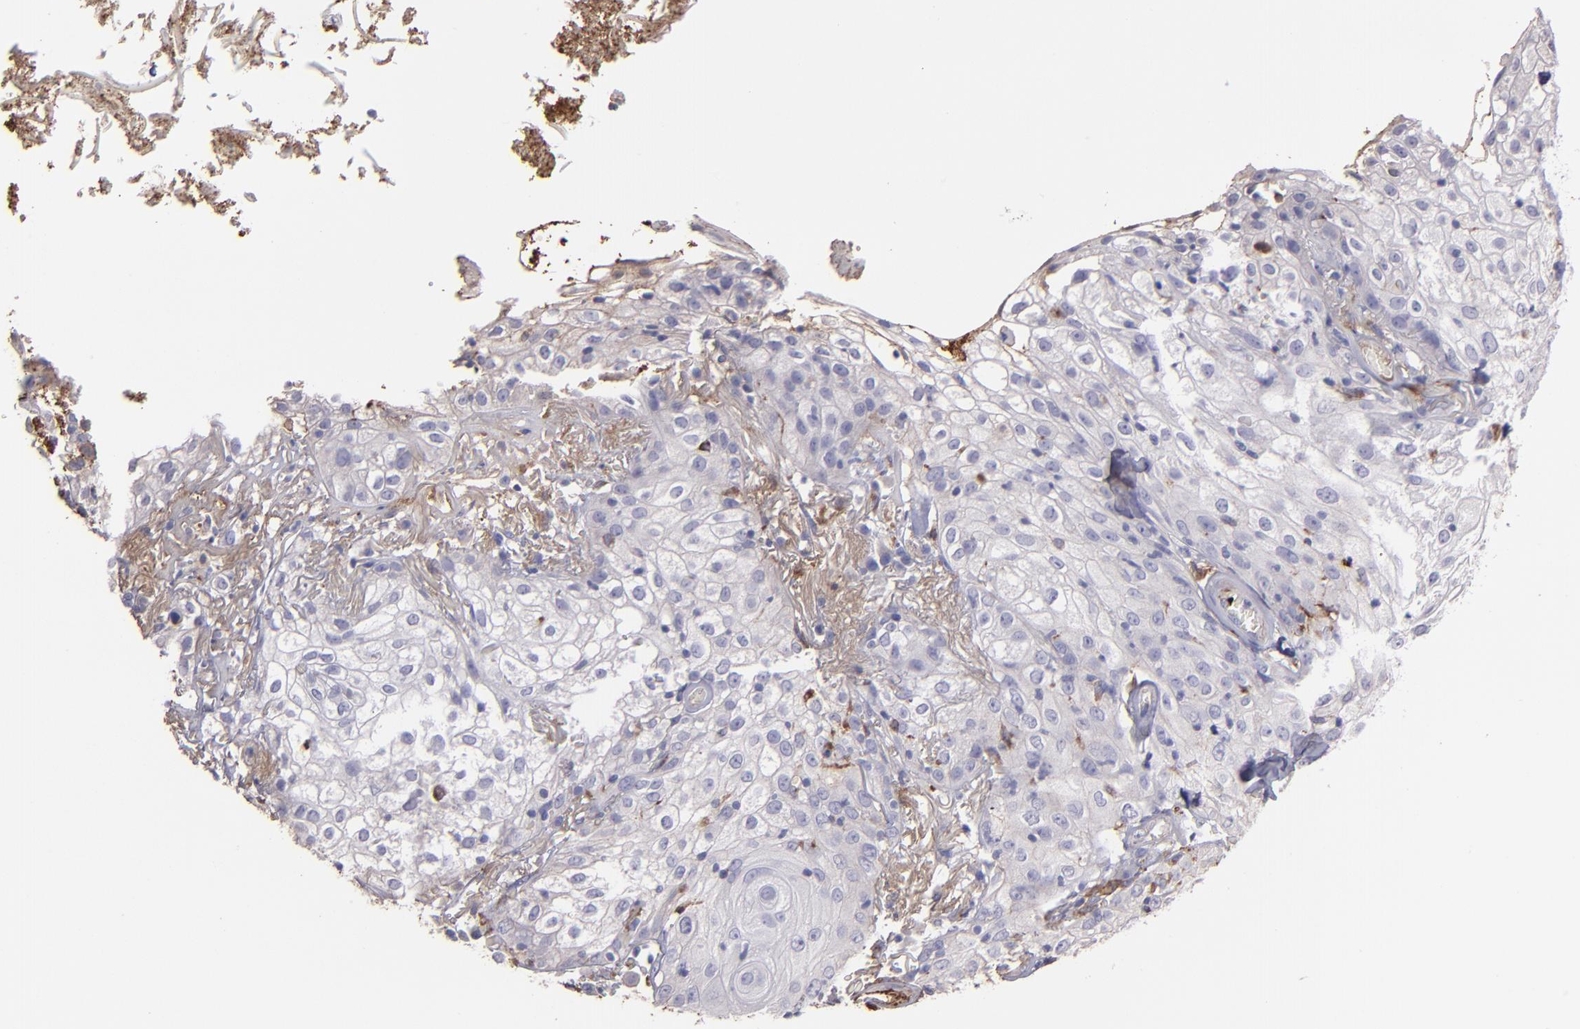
{"staining": {"intensity": "weak", "quantity": "<25%", "location": "cytoplasmic/membranous"}, "tissue": "skin cancer", "cell_type": "Tumor cells", "image_type": "cancer", "snomed": [{"axis": "morphology", "description": "Squamous cell carcinoma, NOS"}, {"axis": "topography", "description": "Skin"}], "caption": "Immunohistochemistry (IHC) image of human skin cancer (squamous cell carcinoma) stained for a protein (brown), which shows no staining in tumor cells.", "gene": "C1QA", "patient": {"sex": "male", "age": 65}}